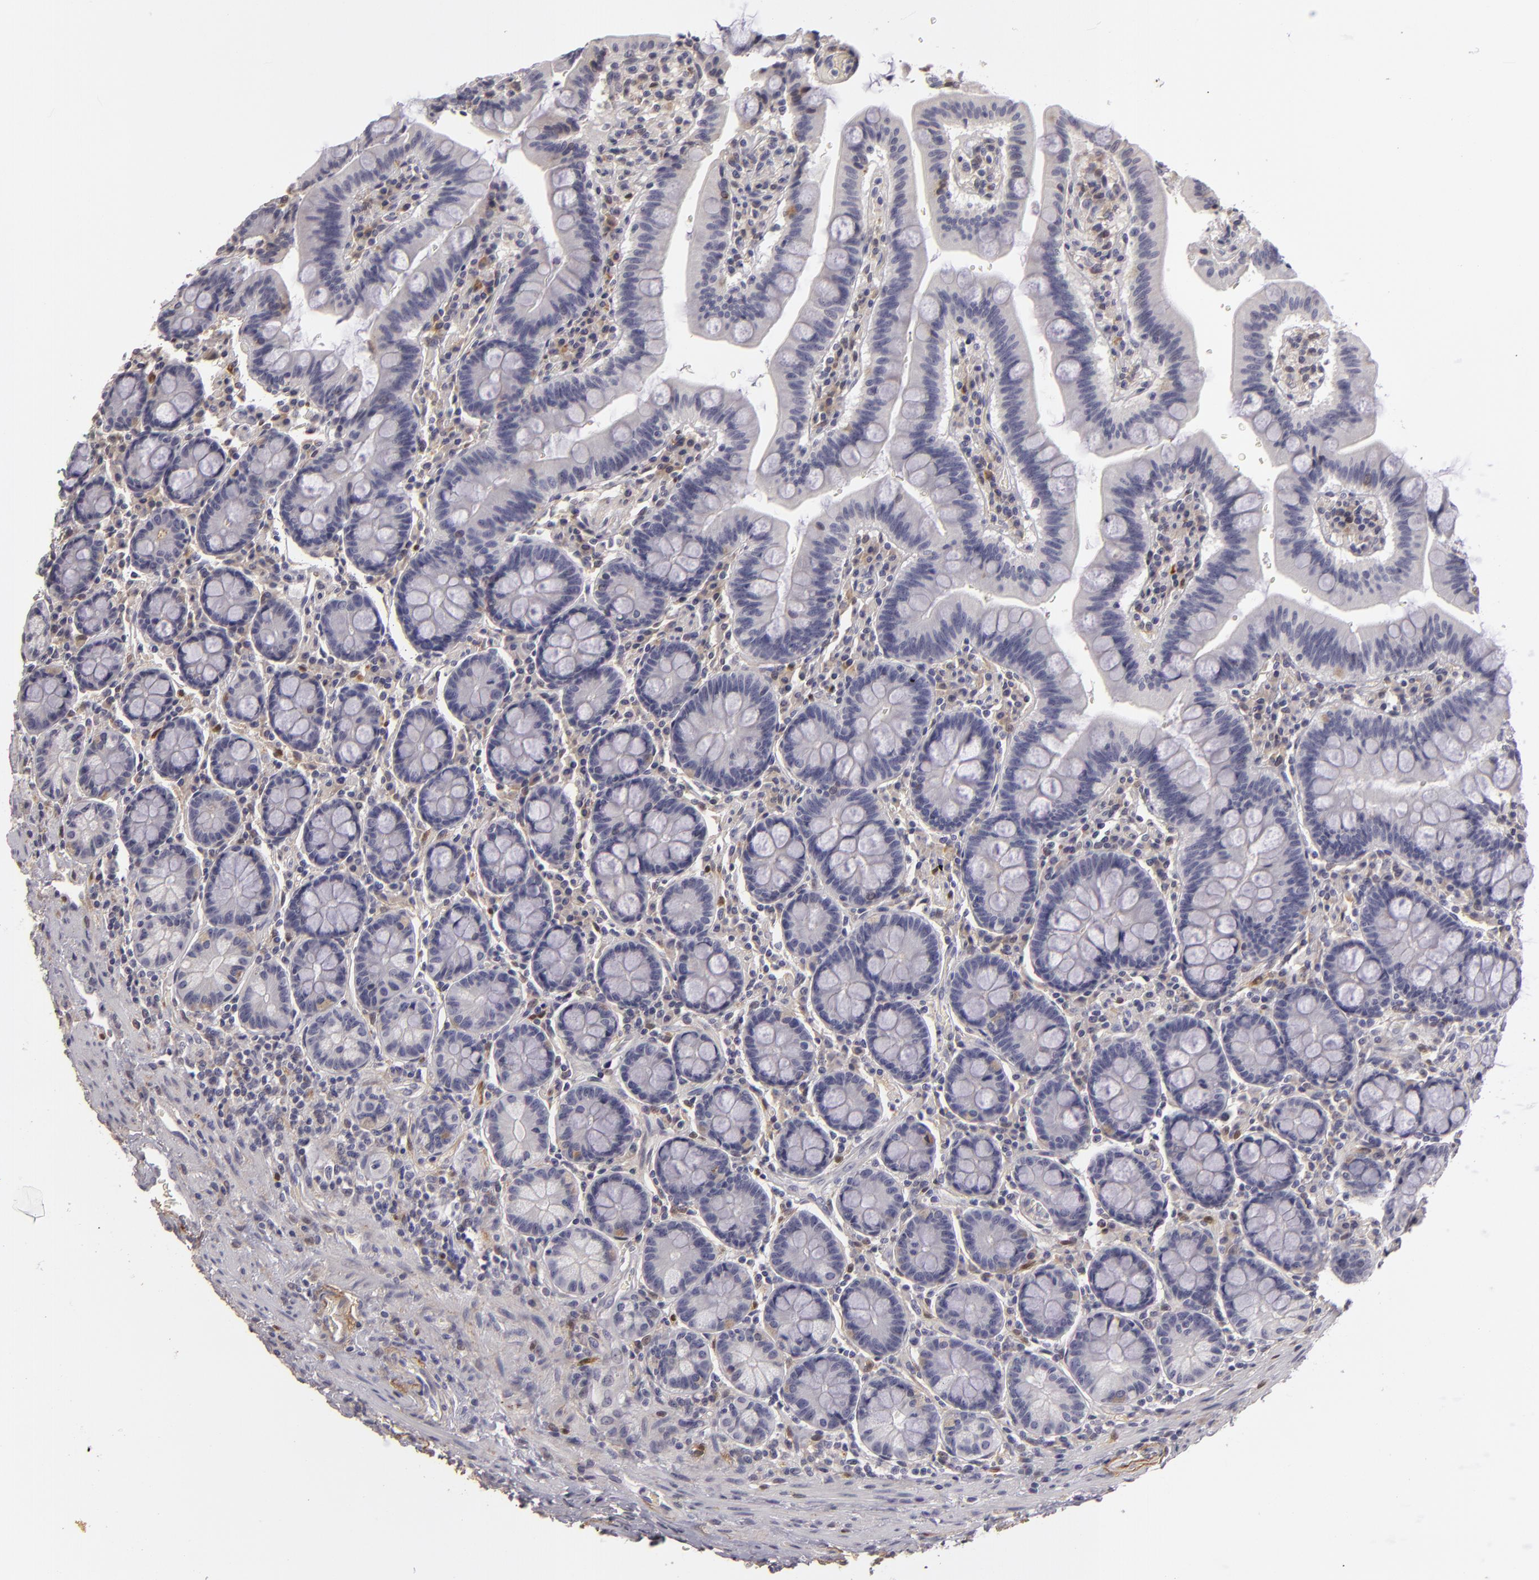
{"staining": {"intensity": "negative", "quantity": "none", "location": "none"}, "tissue": "duodenum", "cell_type": "Glandular cells", "image_type": "normal", "snomed": [{"axis": "morphology", "description": "Normal tissue, NOS"}, {"axis": "topography", "description": "Pancreas"}, {"axis": "topography", "description": "Duodenum"}], "caption": "This is a photomicrograph of IHC staining of unremarkable duodenum, which shows no staining in glandular cells.", "gene": "EFS", "patient": {"sex": "male", "age": 79}}